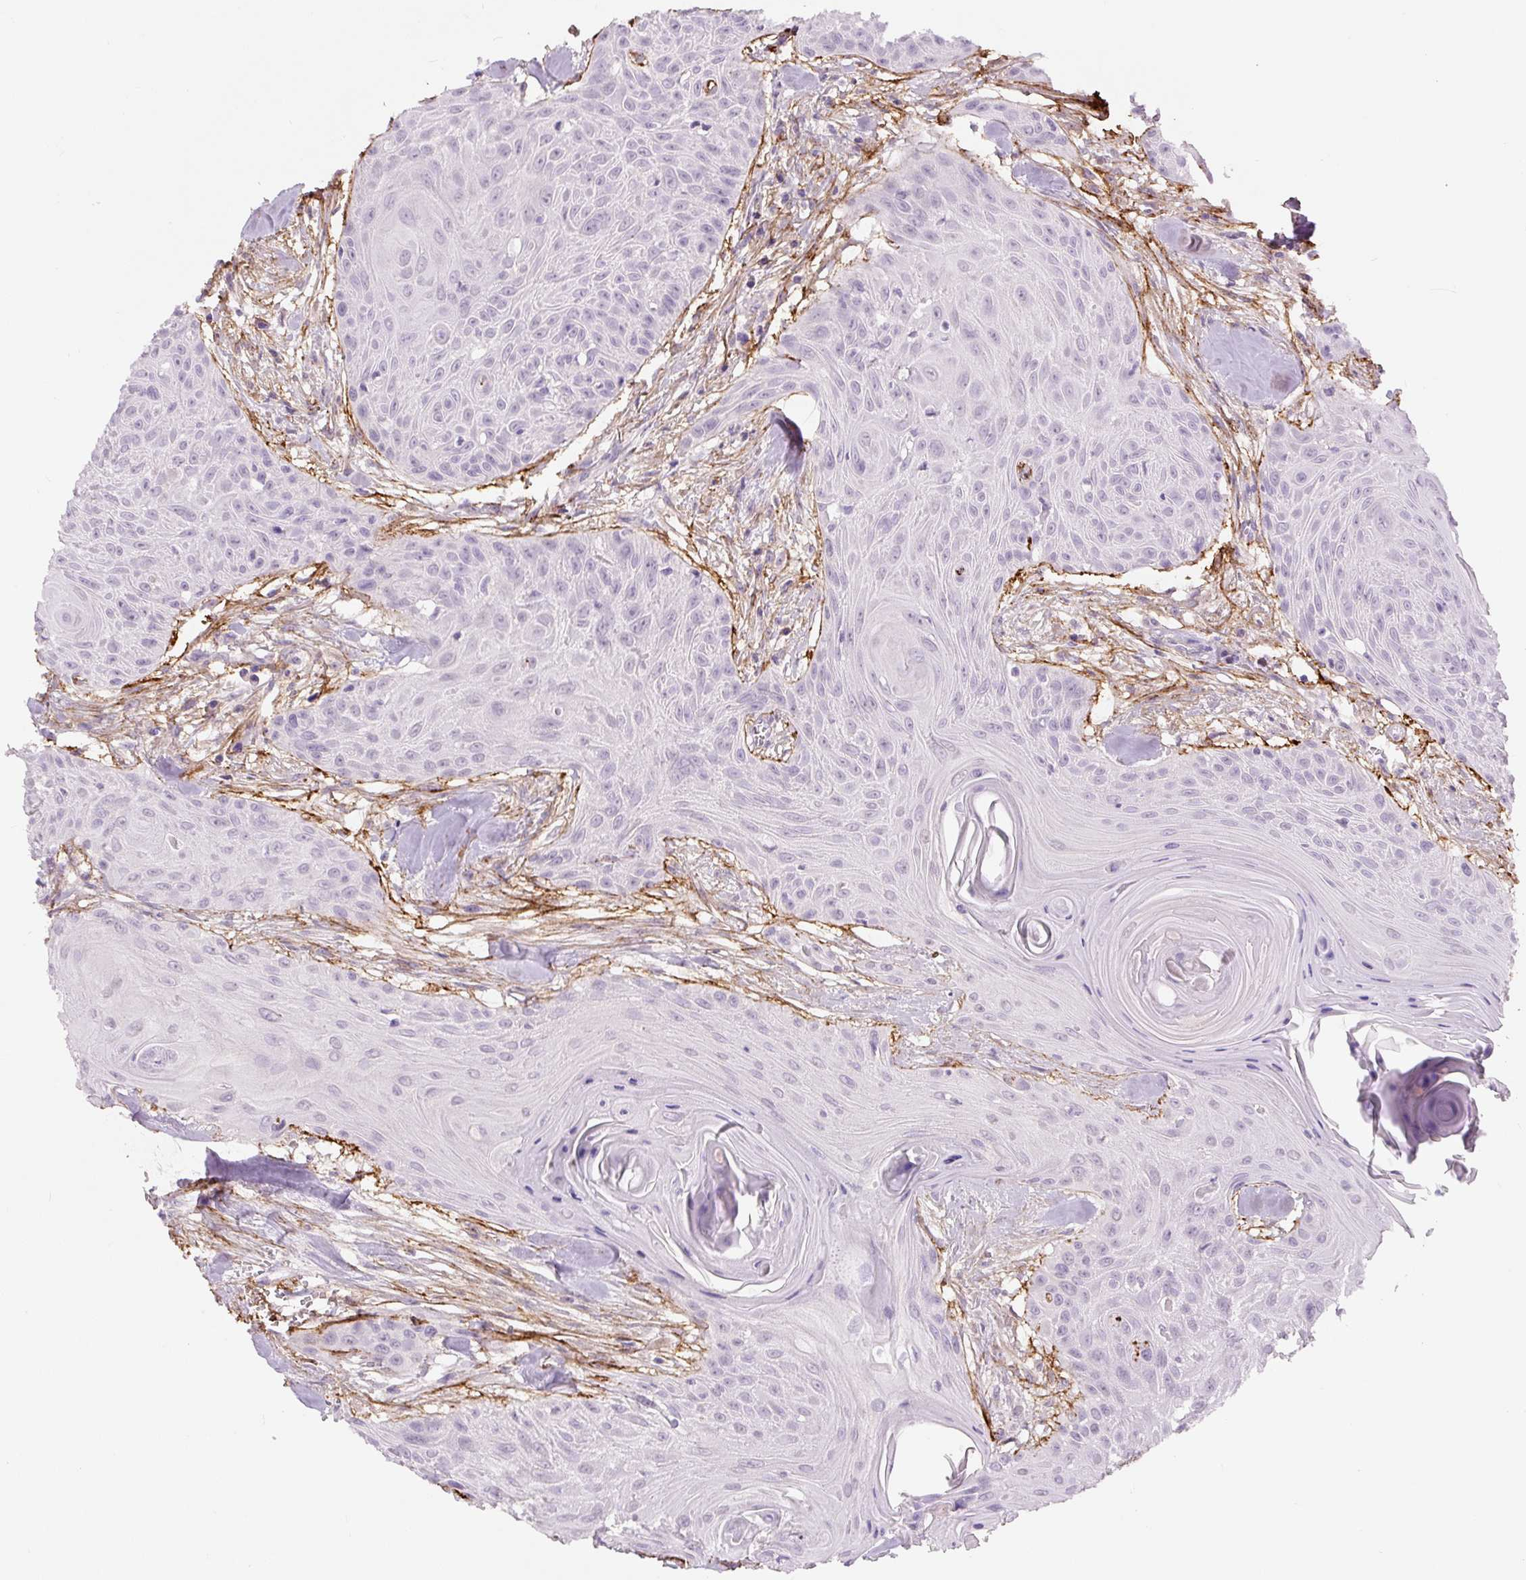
{"staining": {"intensity": "negative", "quantity": "none", "location": "none"}, "tissue": "head and neck cancer", "cell_type": "Tumor cells", "image_type": "cancer", "snomed": [{"axis": "morphology", "description": "Squamous cell carcinoma, NOS"}, {"axis": "topography", "description": "Lymph node"}, {"axis": "topography", "description": "Salivary gland"}, {"axis": "topography", "description": "Head-Neck"}], "caption": "IHC of head and neck cancer shows no positivity in tumor cells.", "gene": "FBN1", "patient": {"sex": "female", "age": 74}}